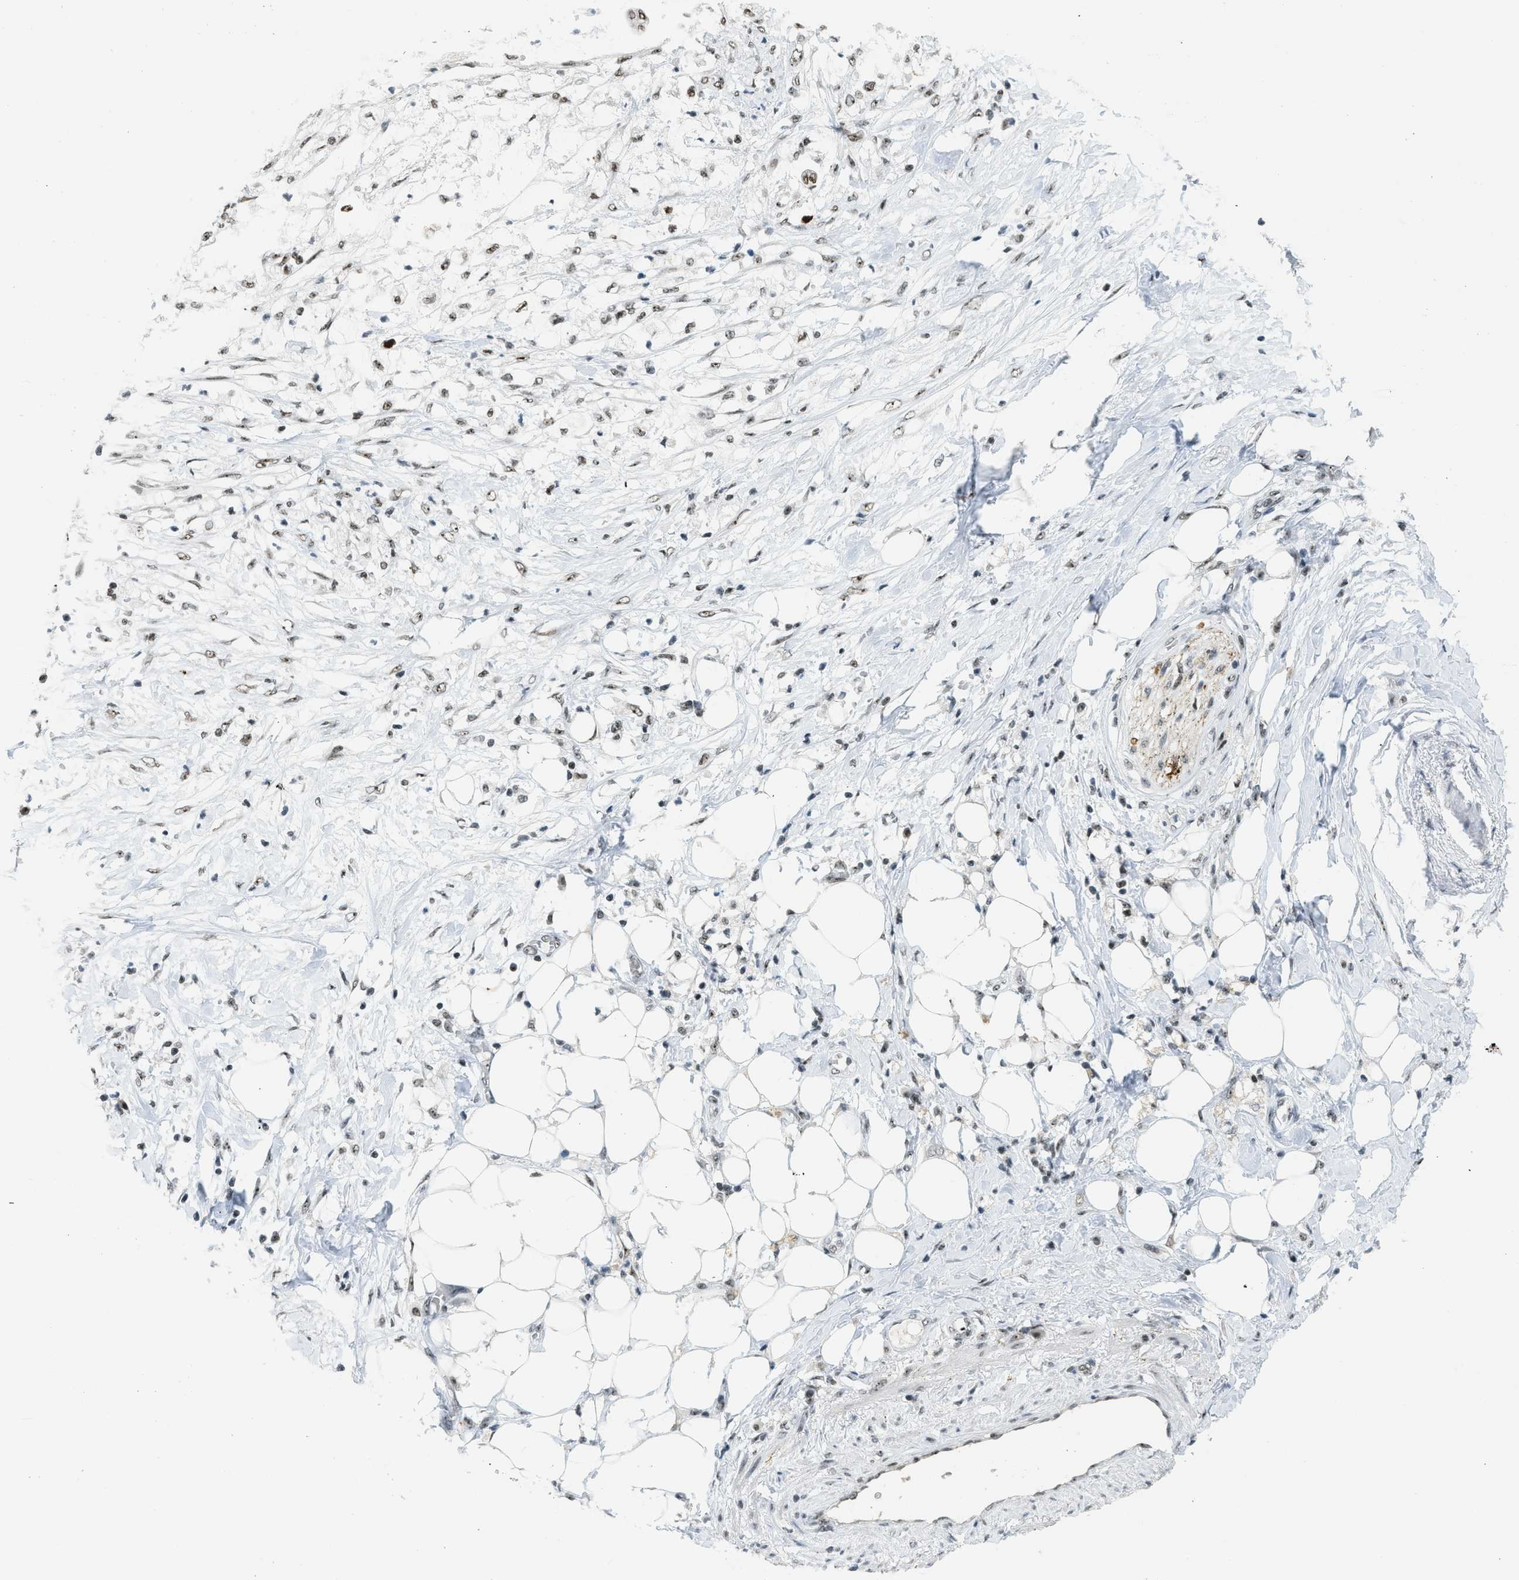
{"staining": {"intensity": "moderate", "quantity": ">75%", "location": "nuclear"}, "tissue": "pancreatic cancer", "cell_type": "Tumor cells", "image_type": "cancer", "snomed": [{"axis": "morphology", "description": "Normal tissue, NOS"}, {"axis": "morphology", "description": "Adenocarcinoma, NOS"}, {"axis": "topography", "description": "Pancreas"}, {"axis": "topography", "description": "Duodenum"}], "caption": "The photomicrograph displays immunohistochemical staining of pancreatic adenocarcinoma. There is moderate nuclear positivity is appreciated in about >75% of tumor cells.", "gene": "URB1", "patient": {"sex": "female", "age": 60}}